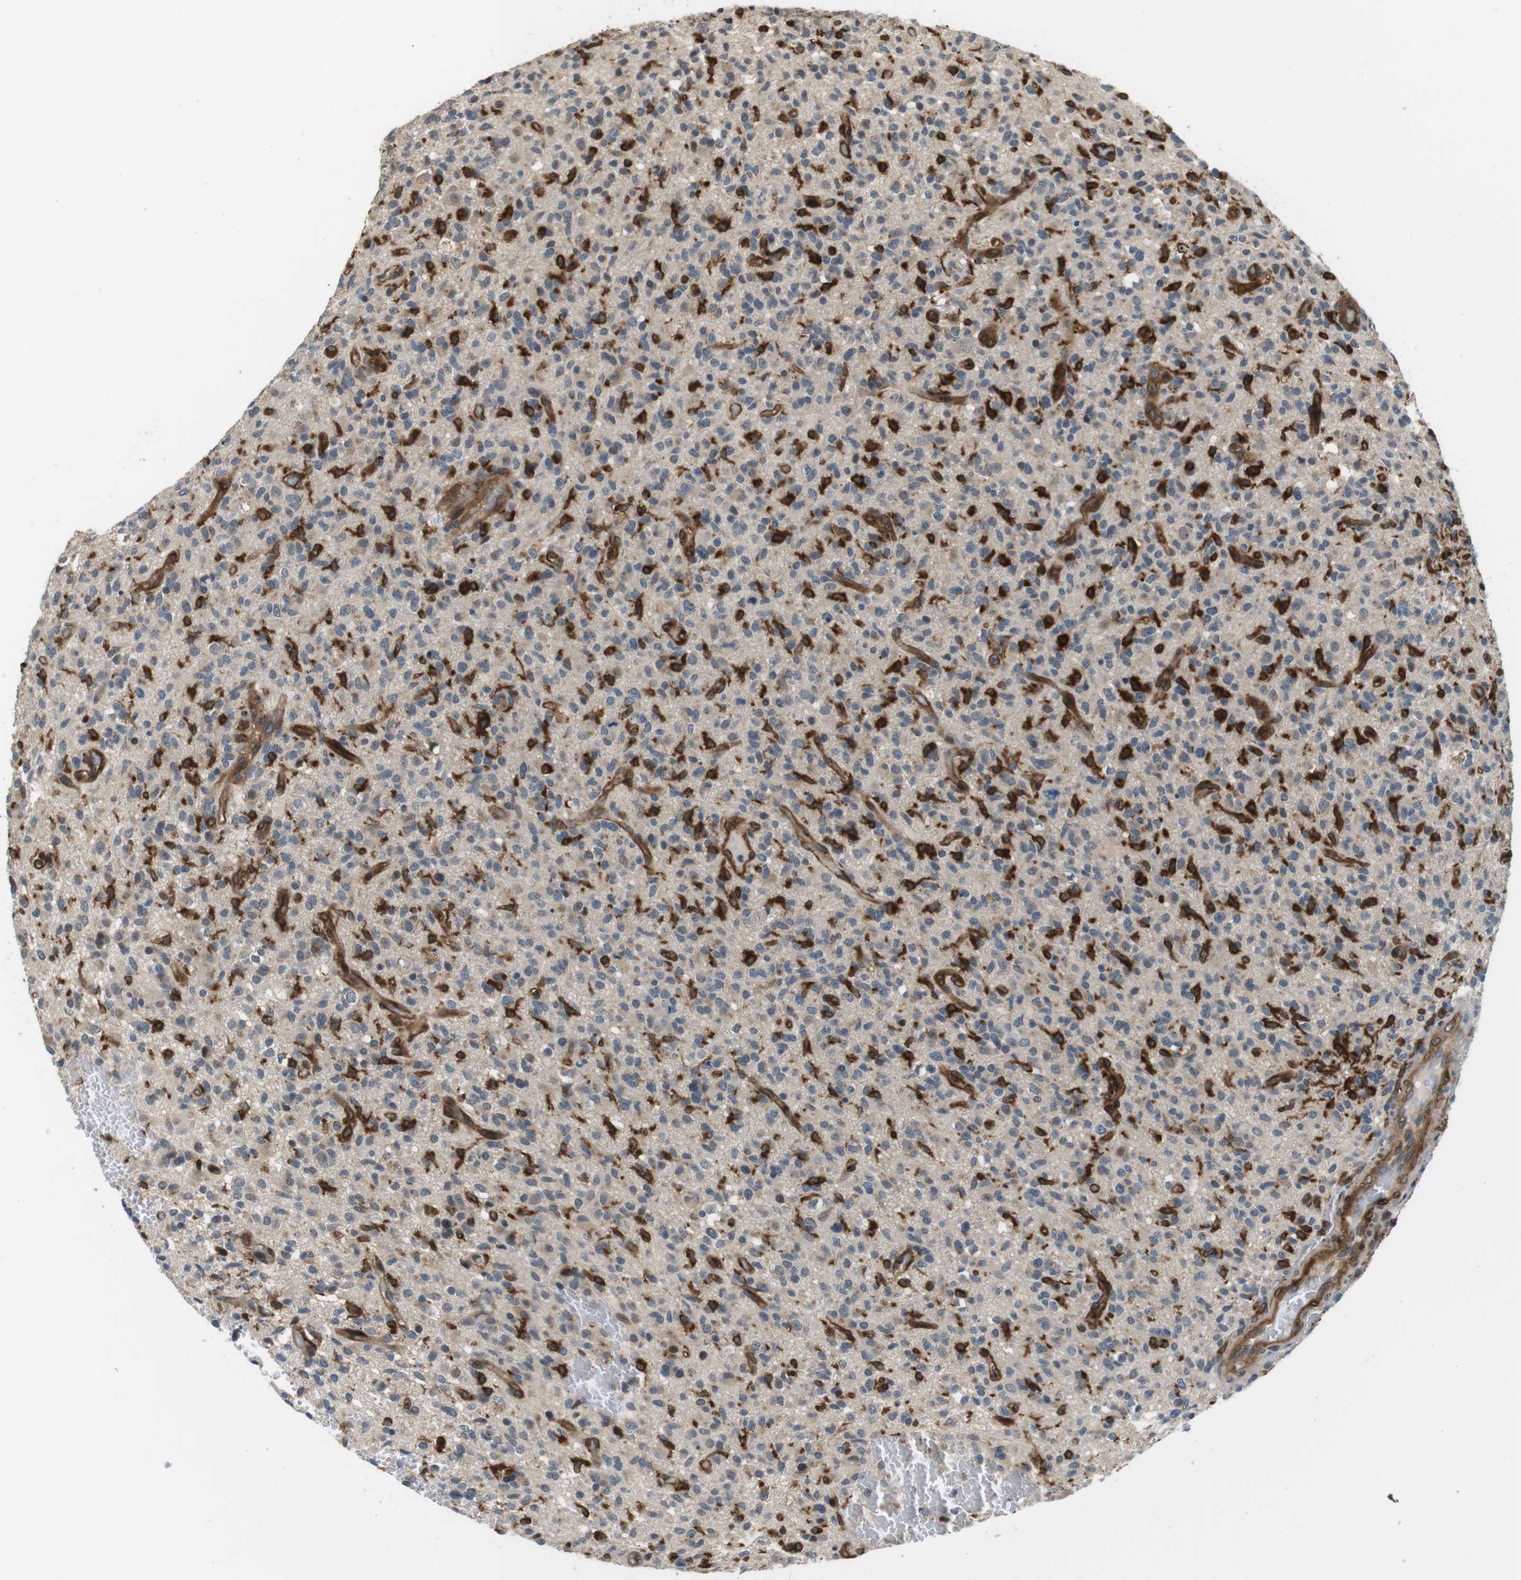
{"staining": {"intensity": "strong", "quantity": "25%-75%", "location": "cytoplasmic/membranous"}, "tissue": "glioma", "cell_type": "Tumor cells", "image_type": "cancer", "snomed": [{"axis": "morphology", "description": "Glioma, malignant, High grade"}, {"axis": "topography", "description": "Brain"}], "caption": "Malignant glioma (high-grade) stained for a protein demonstrates strong cytoplasmic/membranous positivity in tumor cells.", "gene": "PALD1", "patient": {"sex": "male", "age": 71}}